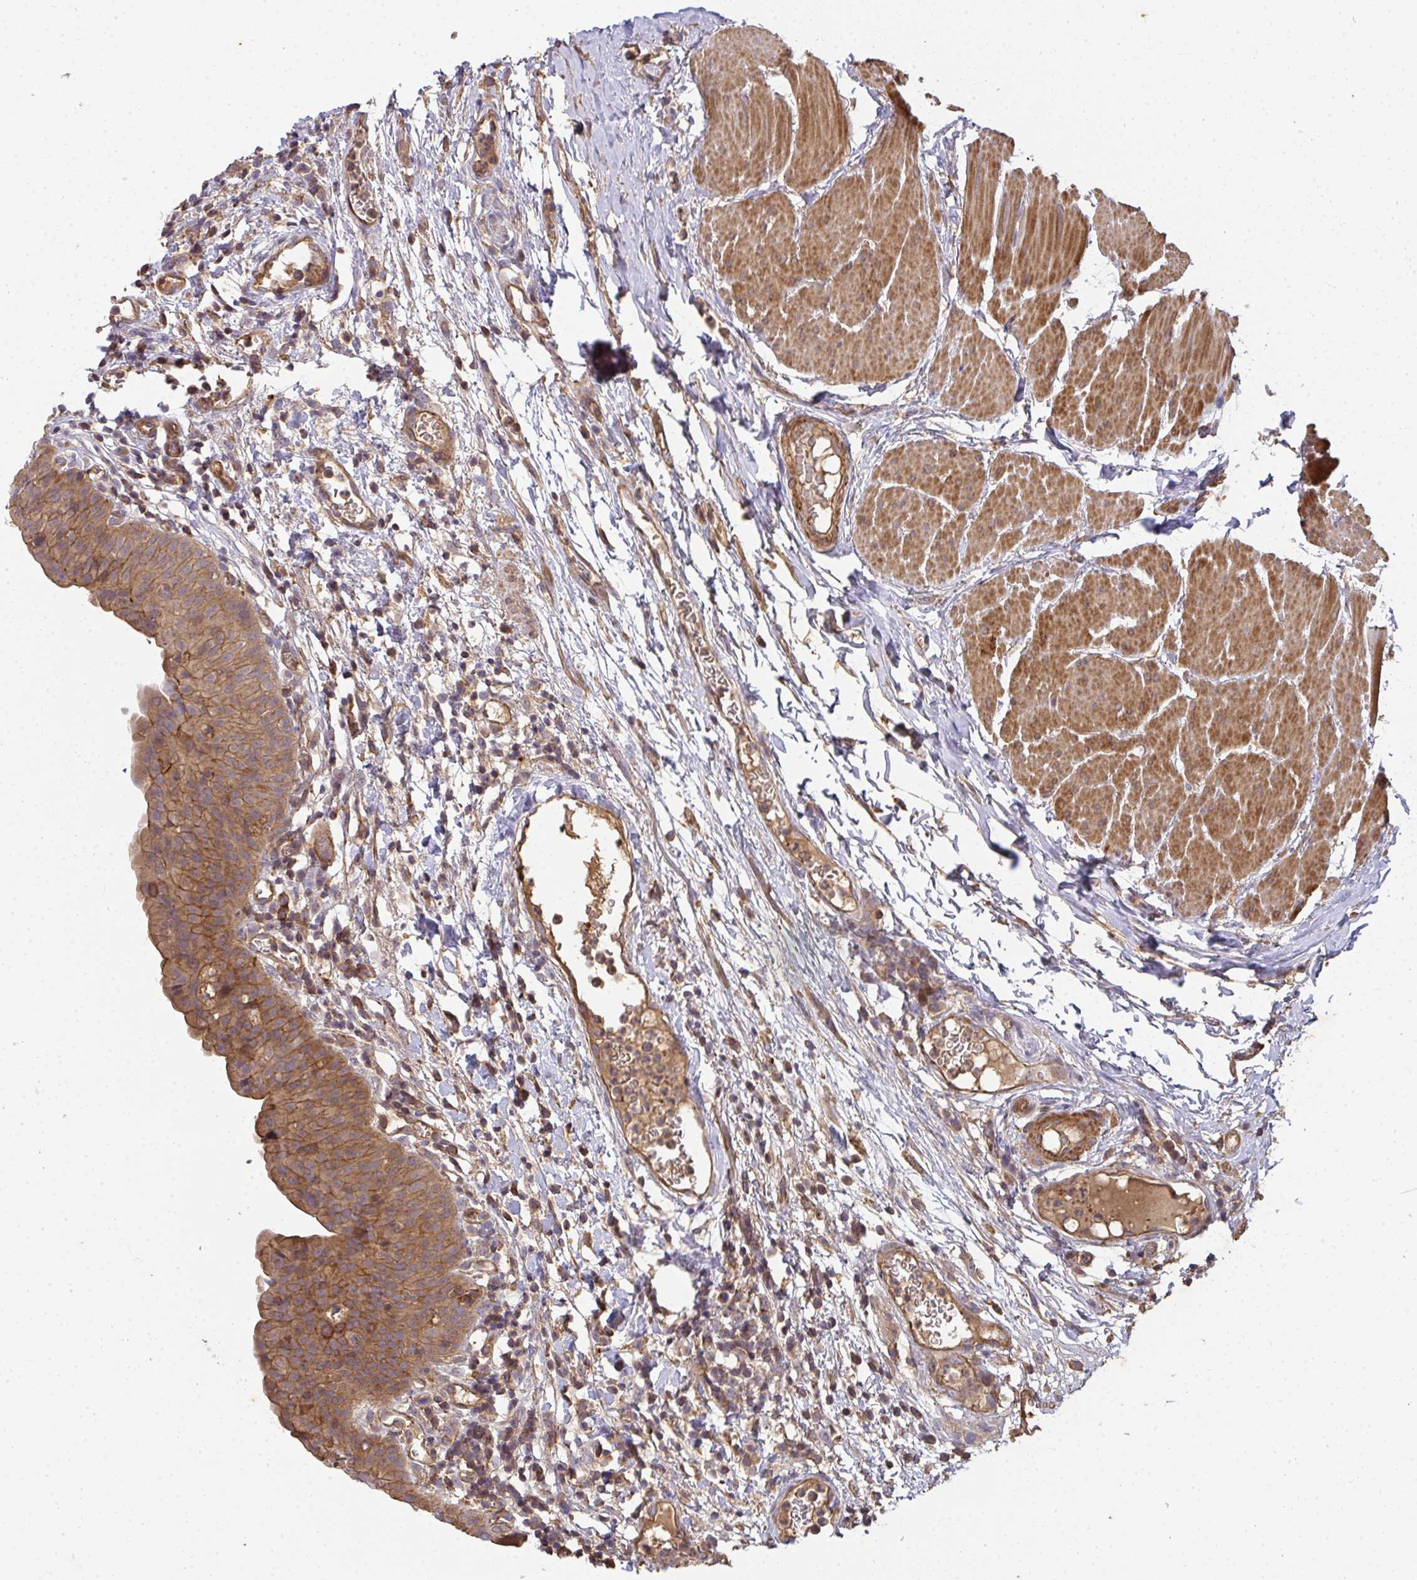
{"staining": {"intensity": "moderate", "quantity": ">75%", "location": "cytoplasmic/membranous"}, "tissue": "urinary bladder", "cell_type": "Urothelial cells", "image_type": "normal", "snomed": [{"axis": "morphology", "description": "Normal tissue, NOS"}, {"axis": "morphology", "description": "Inflammation, NOS"}, {"axis": "topography", "description": "Urinary bladder"}], "caption": "Urinary bladder stained with DAB (3,3'-diaminobenzidine) immunohistochemistry reveals medium levels of moderate cytoplasmic/membranous expression in about >75% of urothelial cells.", "gene": "TNMD", "patient": {"sex": "male", "age": 57}}